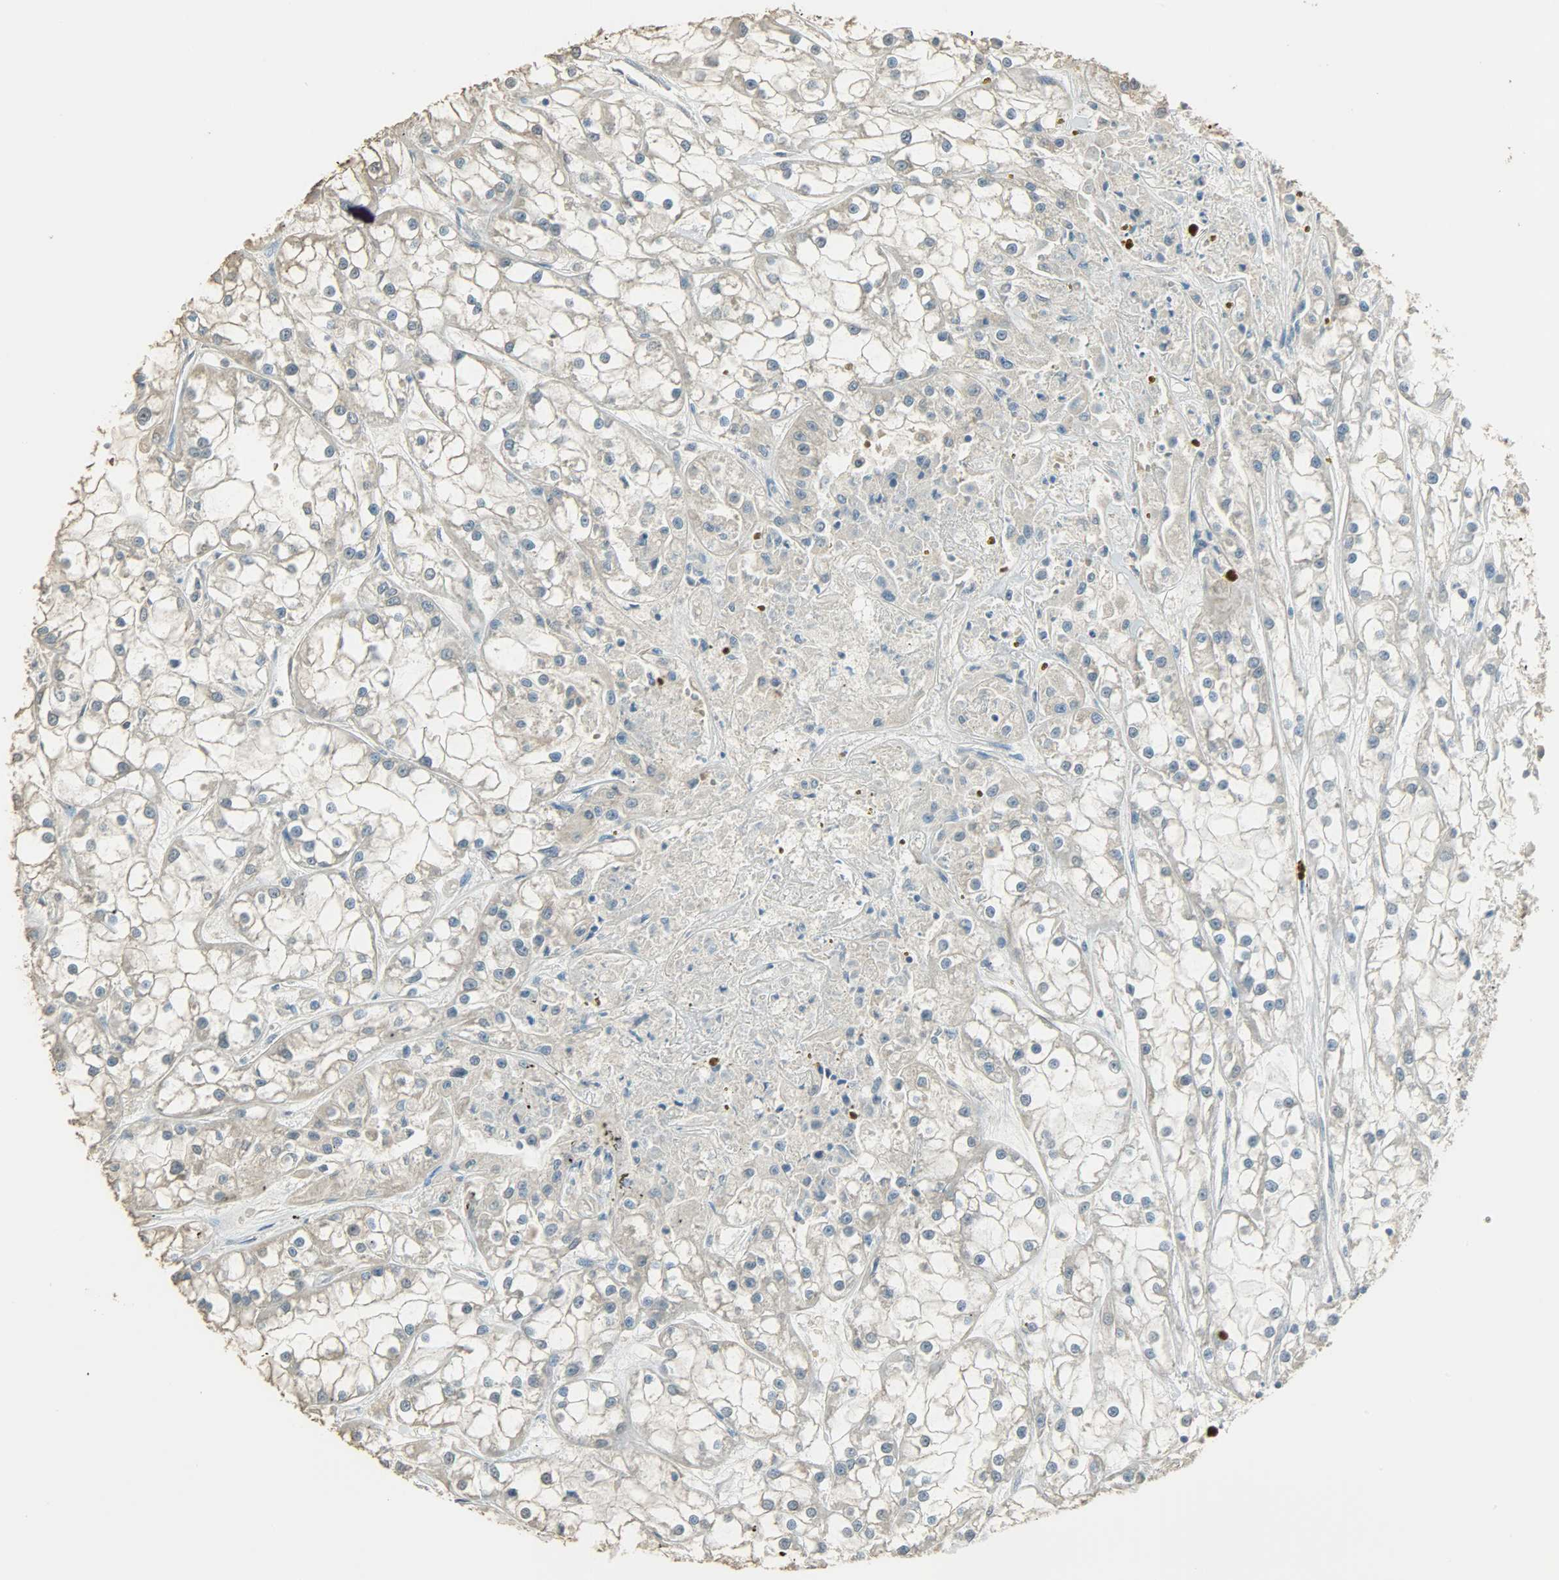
{"staining": {"intensity": "negative", "quantity": "none", "location": "none"}, "tissue": "renal cancer", "cell_type": "Tumor cells", "image_type": "cancer", "snomed": [{"axis": "morphology", "description": "Adenocarcinoma, NOS"}, {"axis": "topography", "description": "Kidney"}], "caption": "An immunohistochemistry (IHC) photomicrograph of renal adenocarcinoma is shown. There is no staining in tumor cells of renal adenocarcinoma.", "gene": "PRMT5", "patient": {"sex": "female", "age": 52}}